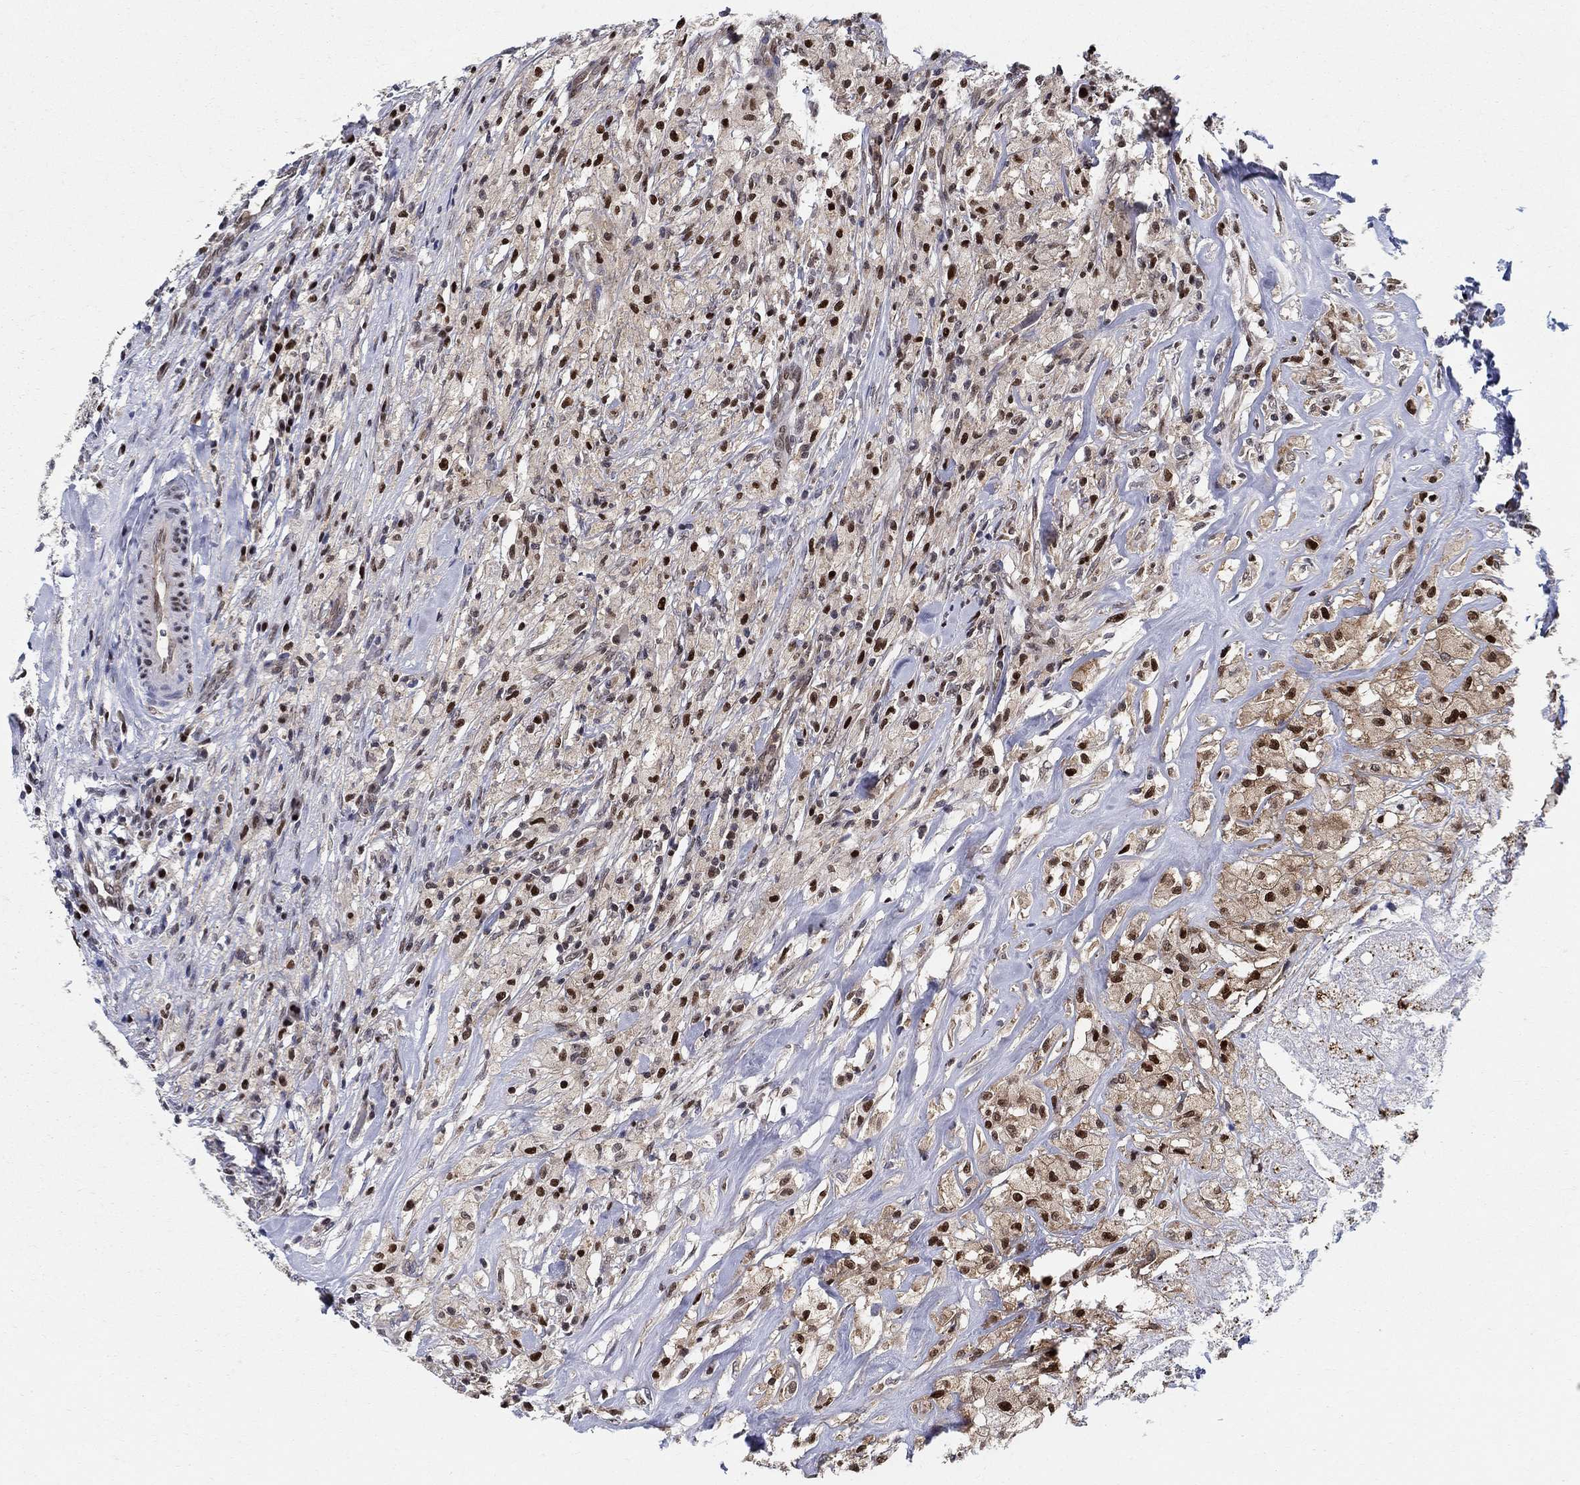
{"staining": {"intensity": "strong", "quantity": "25%-75%", "location": "nuclear"}, "tissue": "testis cancer", "cell_type": "Tumor cells", "image_type": "cancer", "snomed": [{"axis": "morphology", "description": "Necrosis, NOS"}, {"axis": "morphology", "description": "Carcinoma, Embryonal, NOS"}, {"axis": "topography", "description": "Testis"}], "caption": "A brown stain highlights strong nuclear expression of a protein in human embryonal carcinoma (testis) tumor cells.", "gene": "ZNF594", "patient": {"sex": "male", "age": 19}}